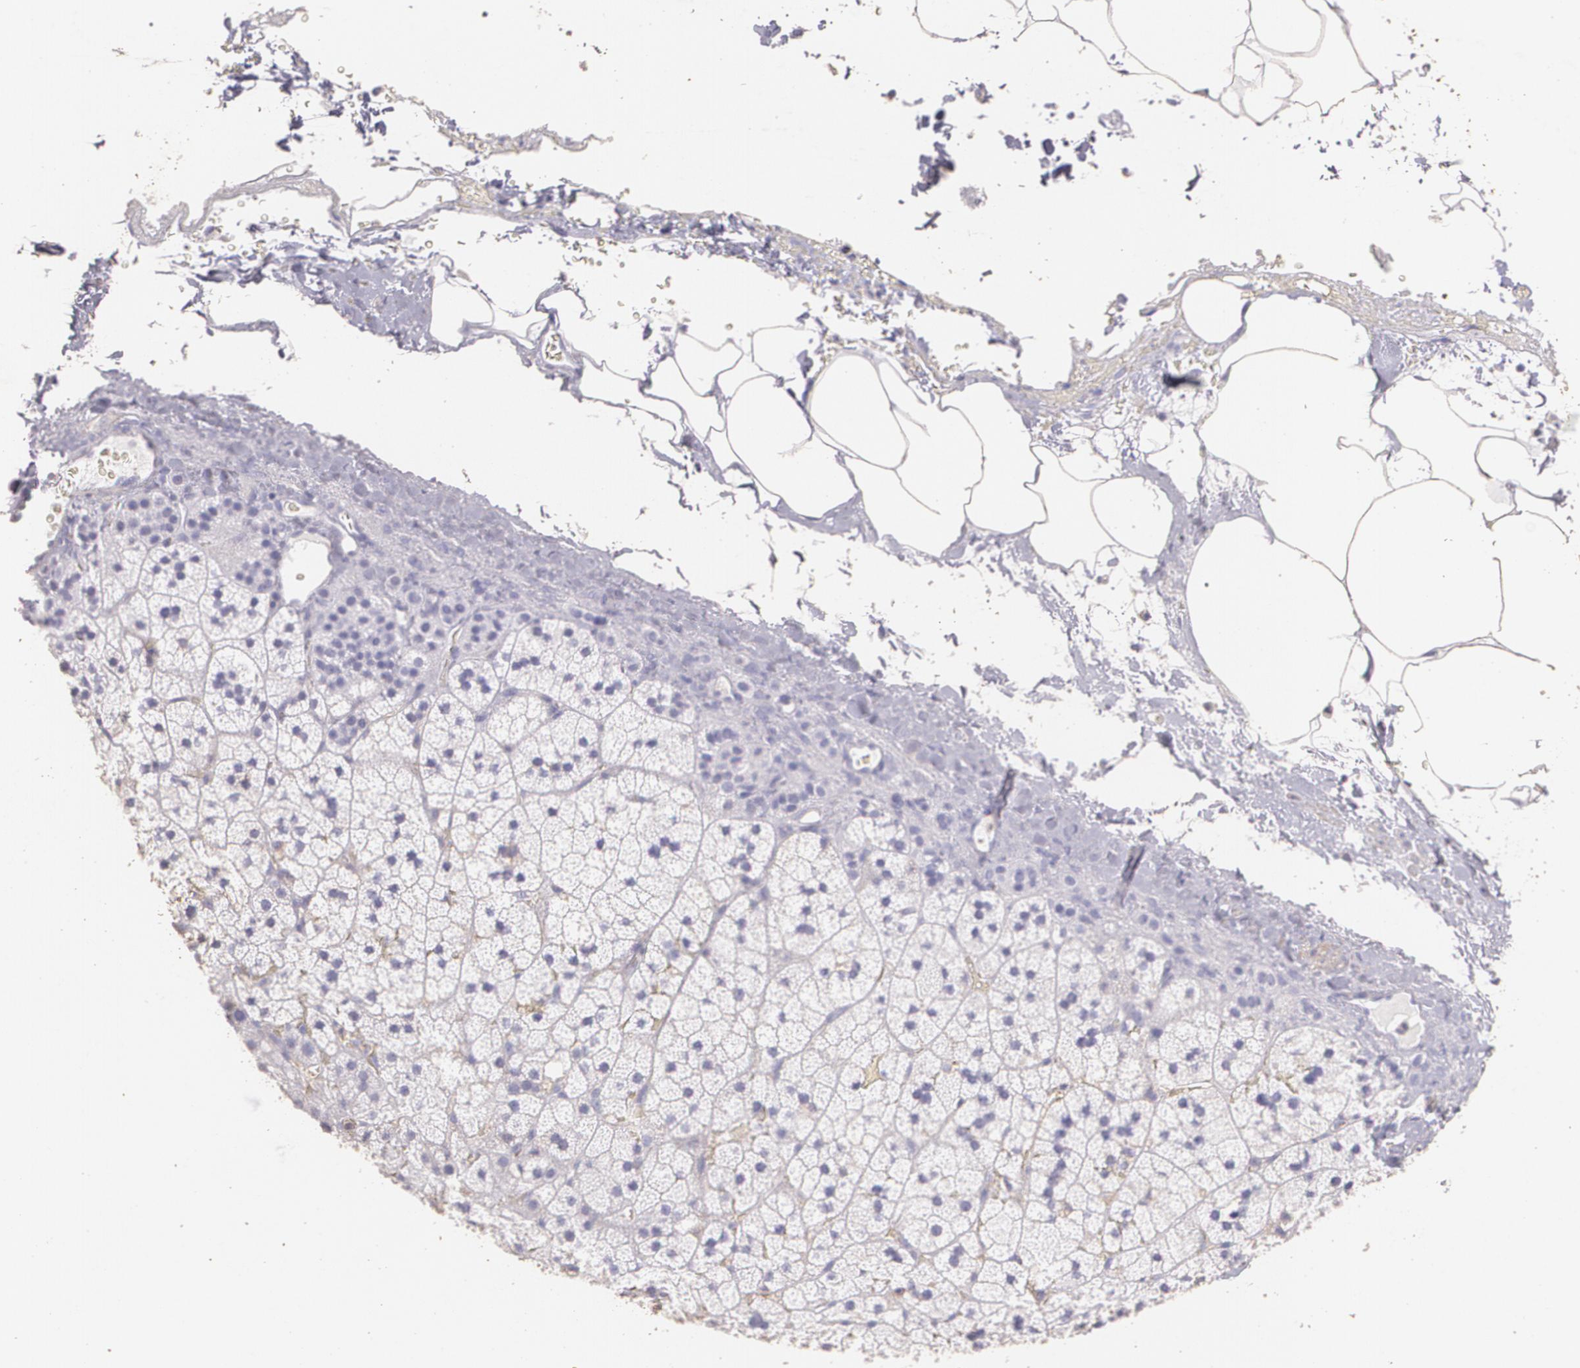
{"staining": {"intensity": "negative", "quantity": "none", "location": "none"}, "tissue": "adrenal gland", "cell_type": "Glandular cells", "image_type": "normal", "snomed": [{"axis": "morphology", "description": "Normal tissue, NOS"}, {"axis": "topography", "description": "Adrenal gland"}], "caption": "Glandular cells are negative for brown protein staining in normal adrenal gland.", "gene": "TGFBR1", "patient": {"sex": "male", "age": 35}}